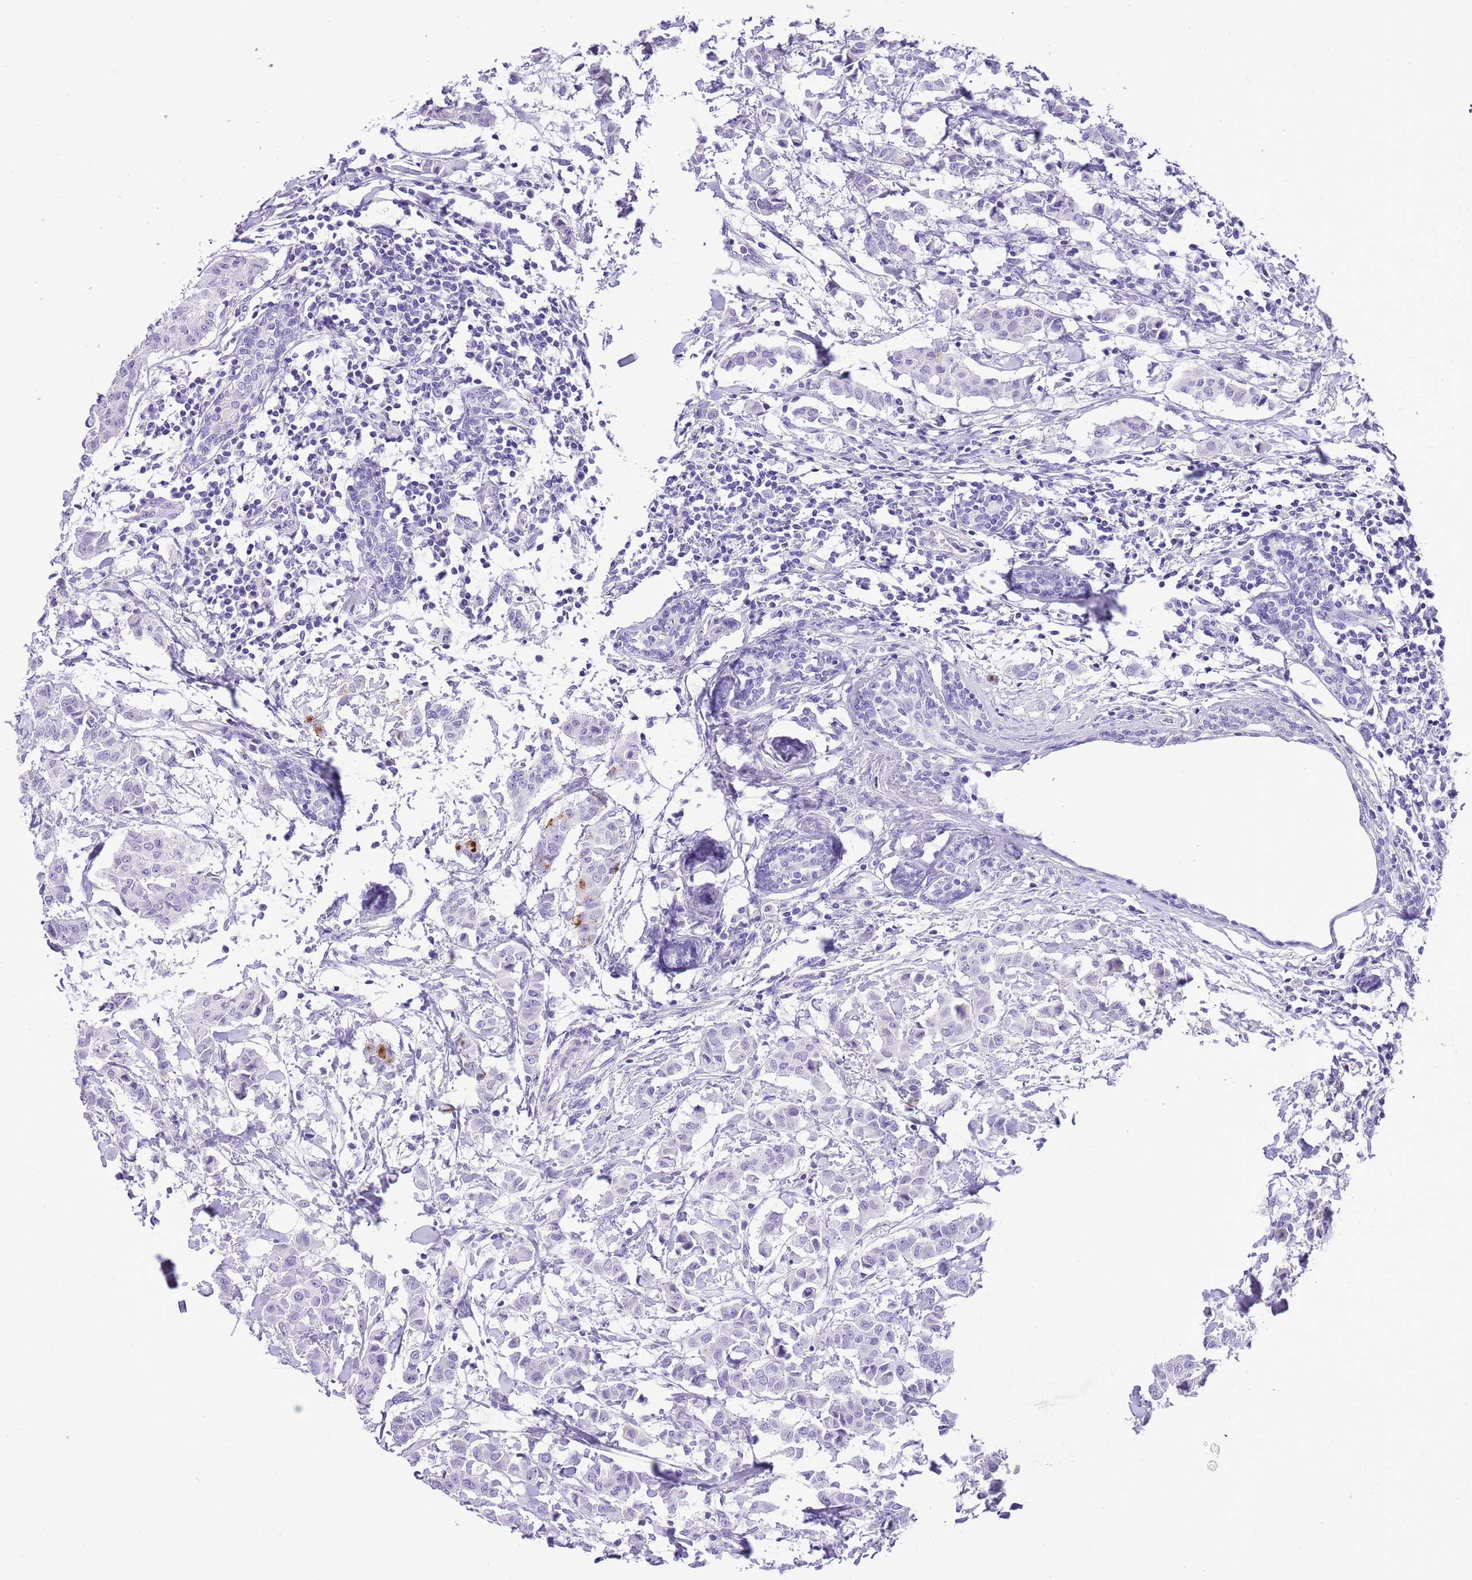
{"staining": {"intensity": "negative", "quantity": "none", "location": "none"}, "tissue": "breast cancer", "cell_type": "Tumor cells", "image_type": "cancer", "snomed": [{"axis": "morphology", "description": "Duct carcinoma"}, {"axis": "topography", "description": "Breast"}], "caption": "IHC micrograph of neoplastic tissue: human breast cancer stained with DAB exhibits no significant protein expression in tumor cells.", "gene": "OR2Z1", "patient": {"sex": "female", "age": 40}}